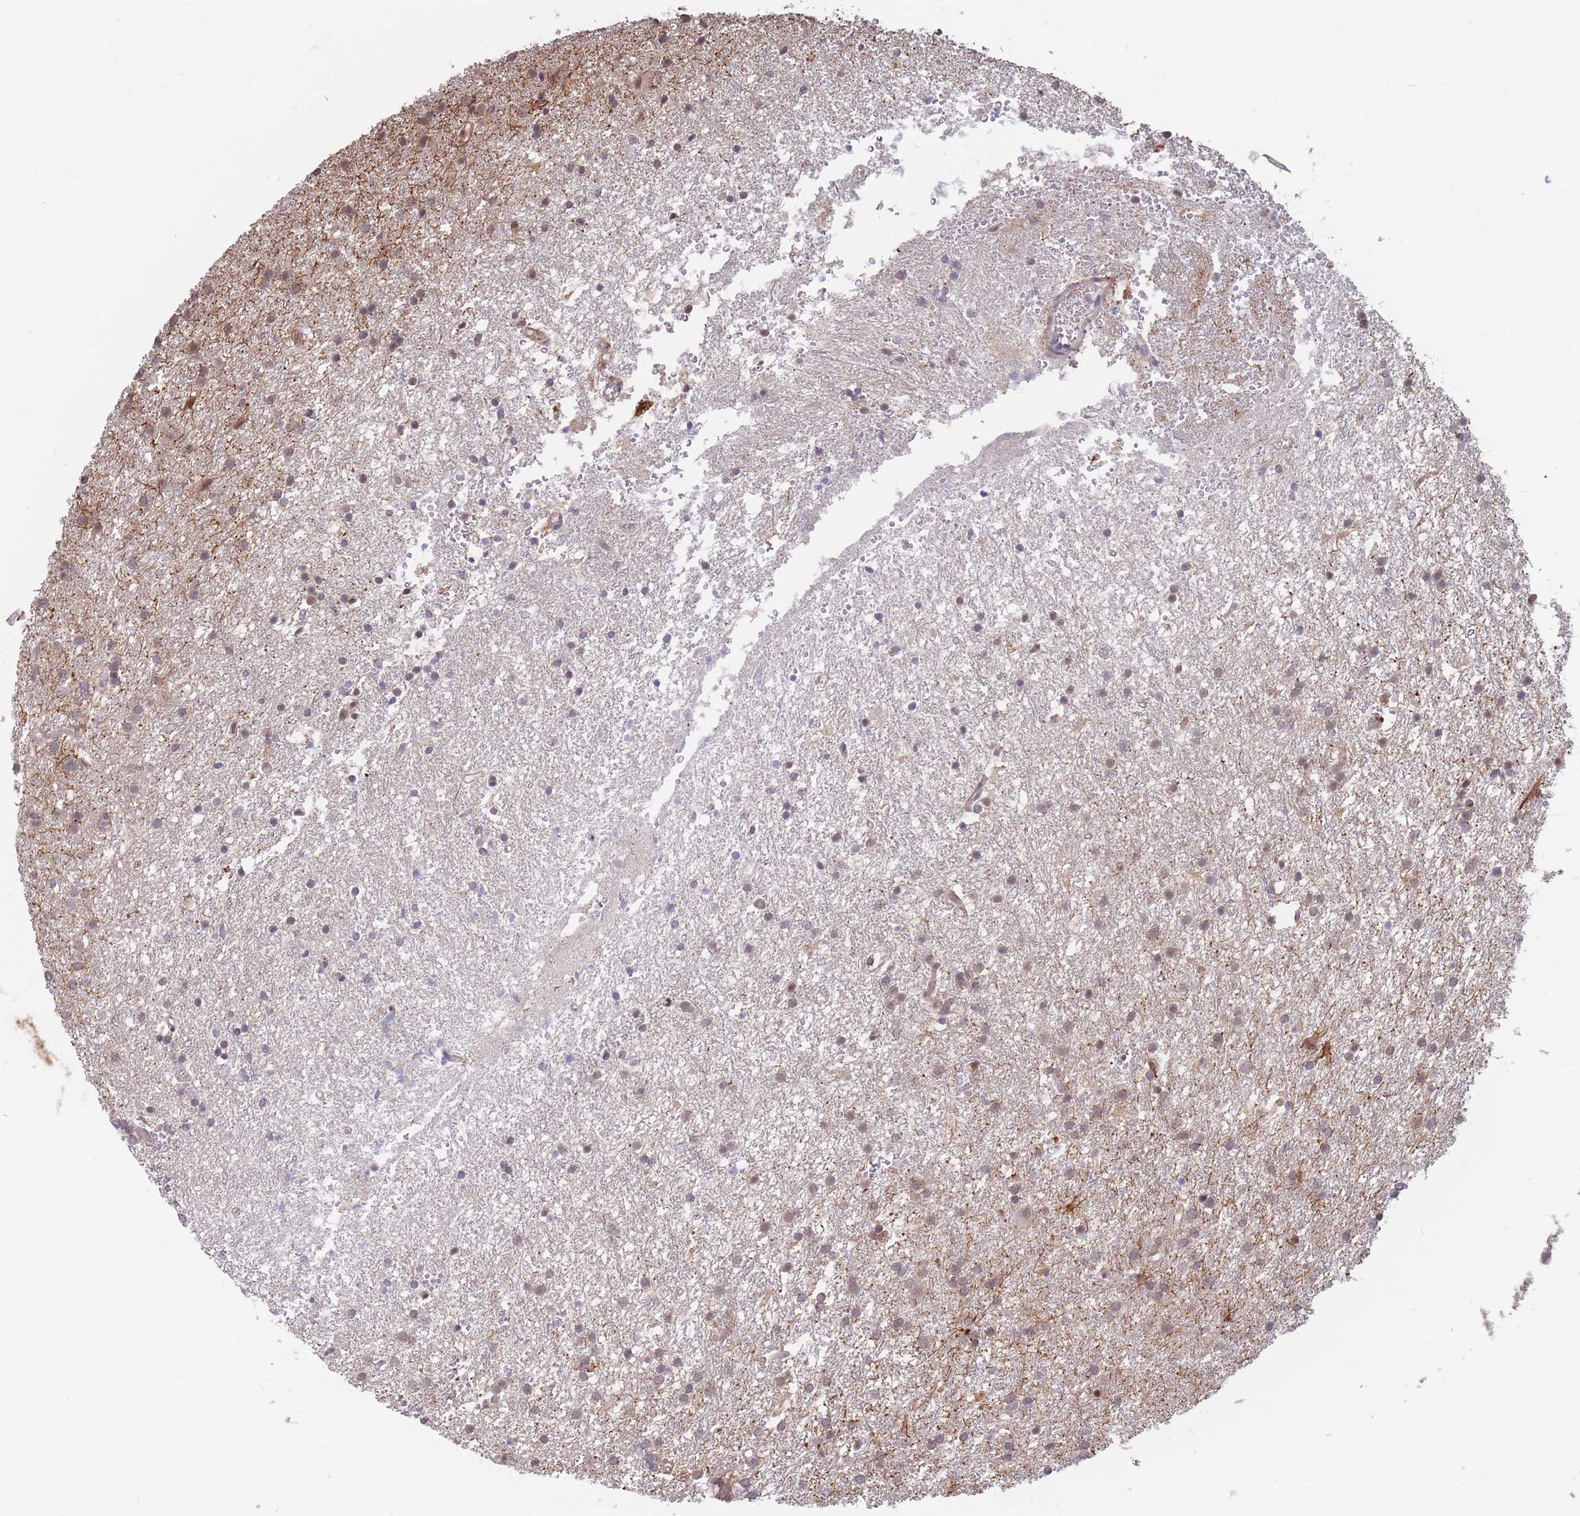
{"staining": {"intensity": "moderate", "quantity": "25%-75%", "location": "nuclear"}, "tissue": "glioma", "cell_type": "Tumor cells", "image_type": "cancer", "snomed": [{"axis": "morphology", "description": "Glioma, malignant, High grade"}, {"axis": "topography", "description": "Brain"}], "caption": "High-power microscopy captured an immunohistochemistry (IHC) histopathology image of glioma, revealing moderate nuclear staining in approximately 25%-75% of tumor cells.", "gene": "BOD1L1", "patient": {"sex": "female", "age": 50}}